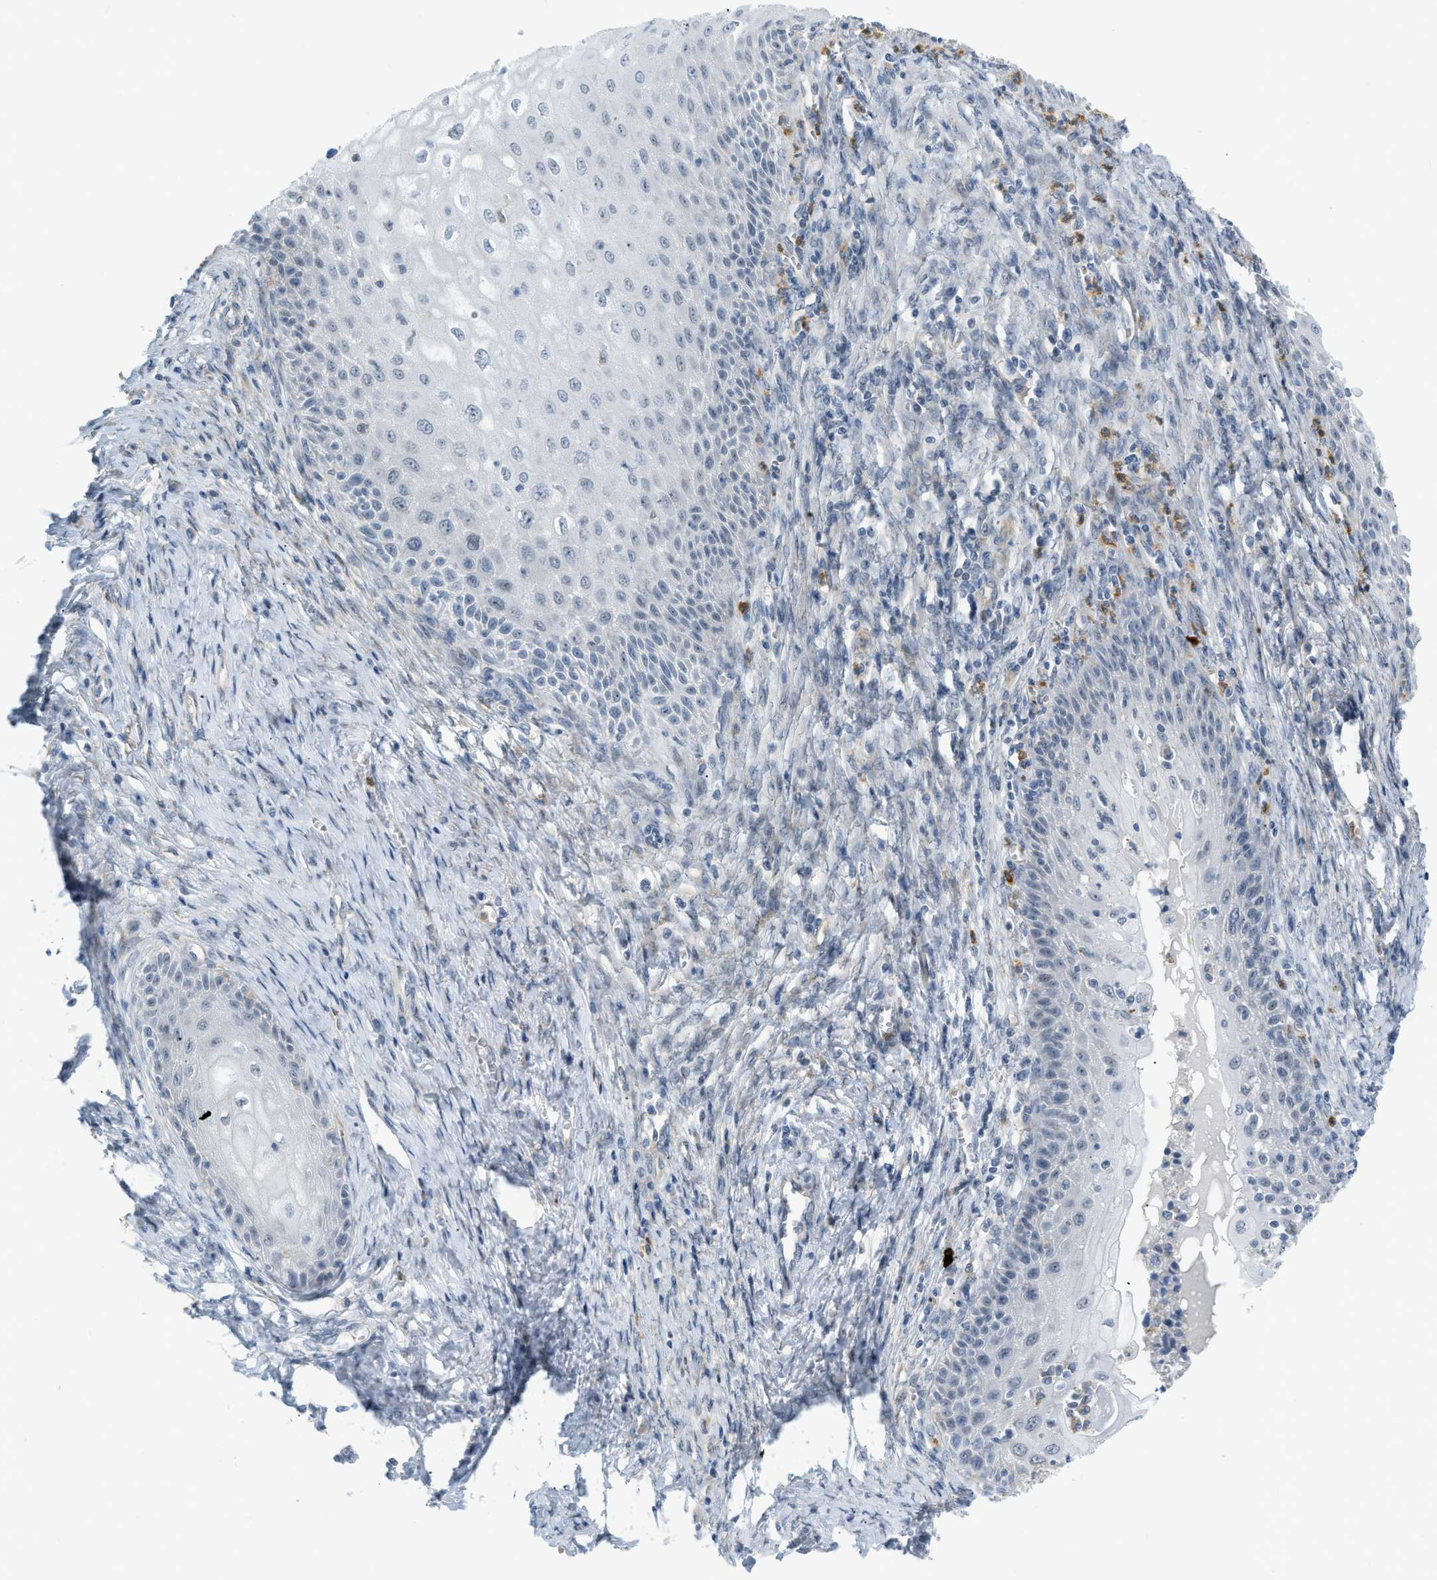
{"staining": {"intensity": "negative", "quantity": "none", "location": "none"}, "tissue": "cervical cancer", "cell_type": "Tumor cells", "image_type": "cancer", "snomed": [{"axis": "morphology", "description": "Adenocarcinoma, NOS"}, {"axis": "topography", "description": "Cervix"}], "caption": "The micrograph reveals no staining of tumor cells in cervical cancer (adenocarcinoma).", "gene": "ZNF408", "patient": {"sex": "female", "age": 44}}